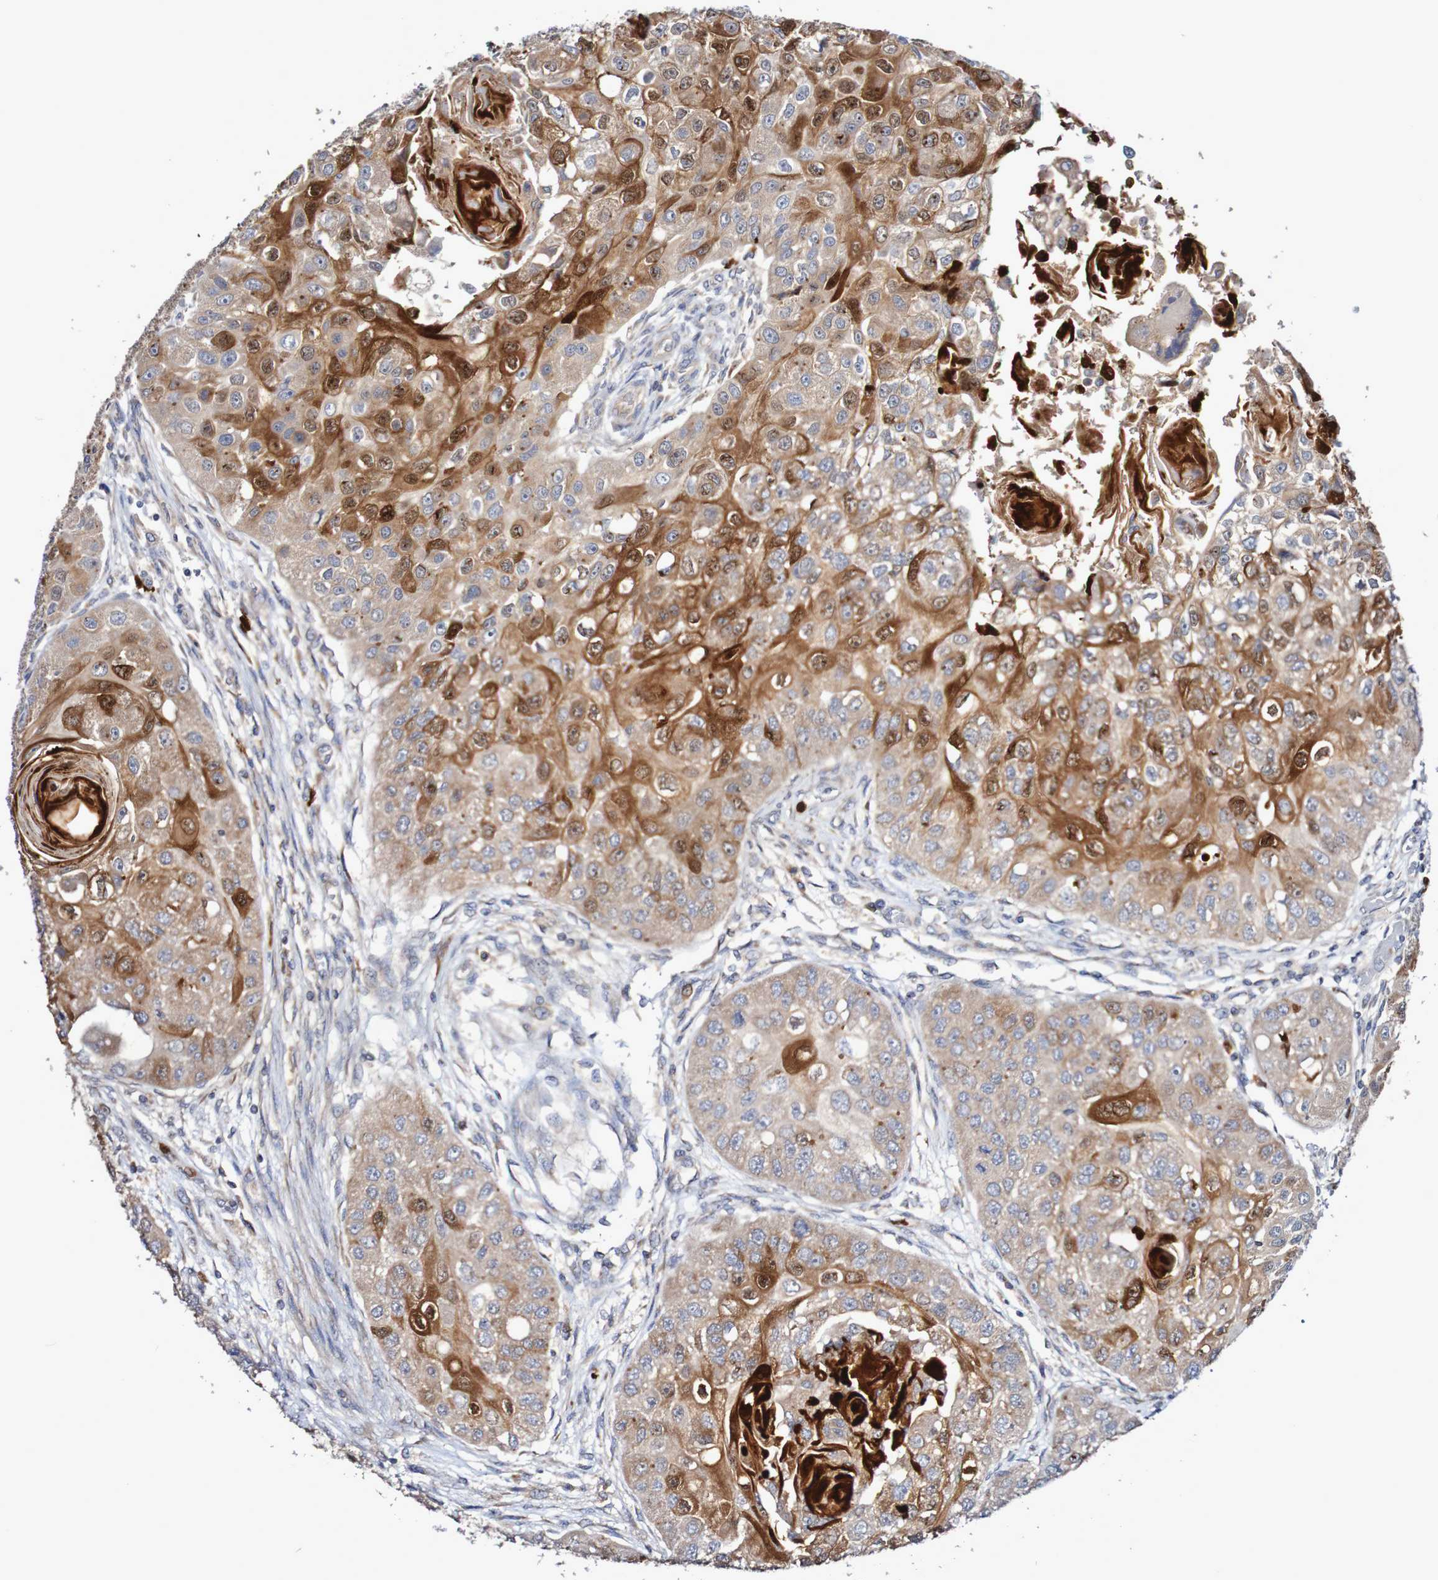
{"staining": {"intensity": "moderate", "quantity": "25%-75%", "location": "cytoplasmic/membranous,nuclear"}, "tissue": "head and neck cancer", "cell_type": "Tumor cells", "image_type": "cancer", "snomed": [{"axis": "morphology", "description": "Normal tissue, NOS"}, {"axis": "morphology", "description": "Squamous cell carcinoma, NOS"}, {"axis": "topography", "description": "Skeletal muscle"}, {"axis": "topography", "description": "Head-Neck"}], "caption": "High-power microscopy captured an IHC micrograph of head and neck cancer, revealing moderate cytoplasmic/membranous and nuclear positivity in approximately 25%-75% of tumor cells.", "gene": "PARP4", "patient": {"sex": "male", "age": 51}}